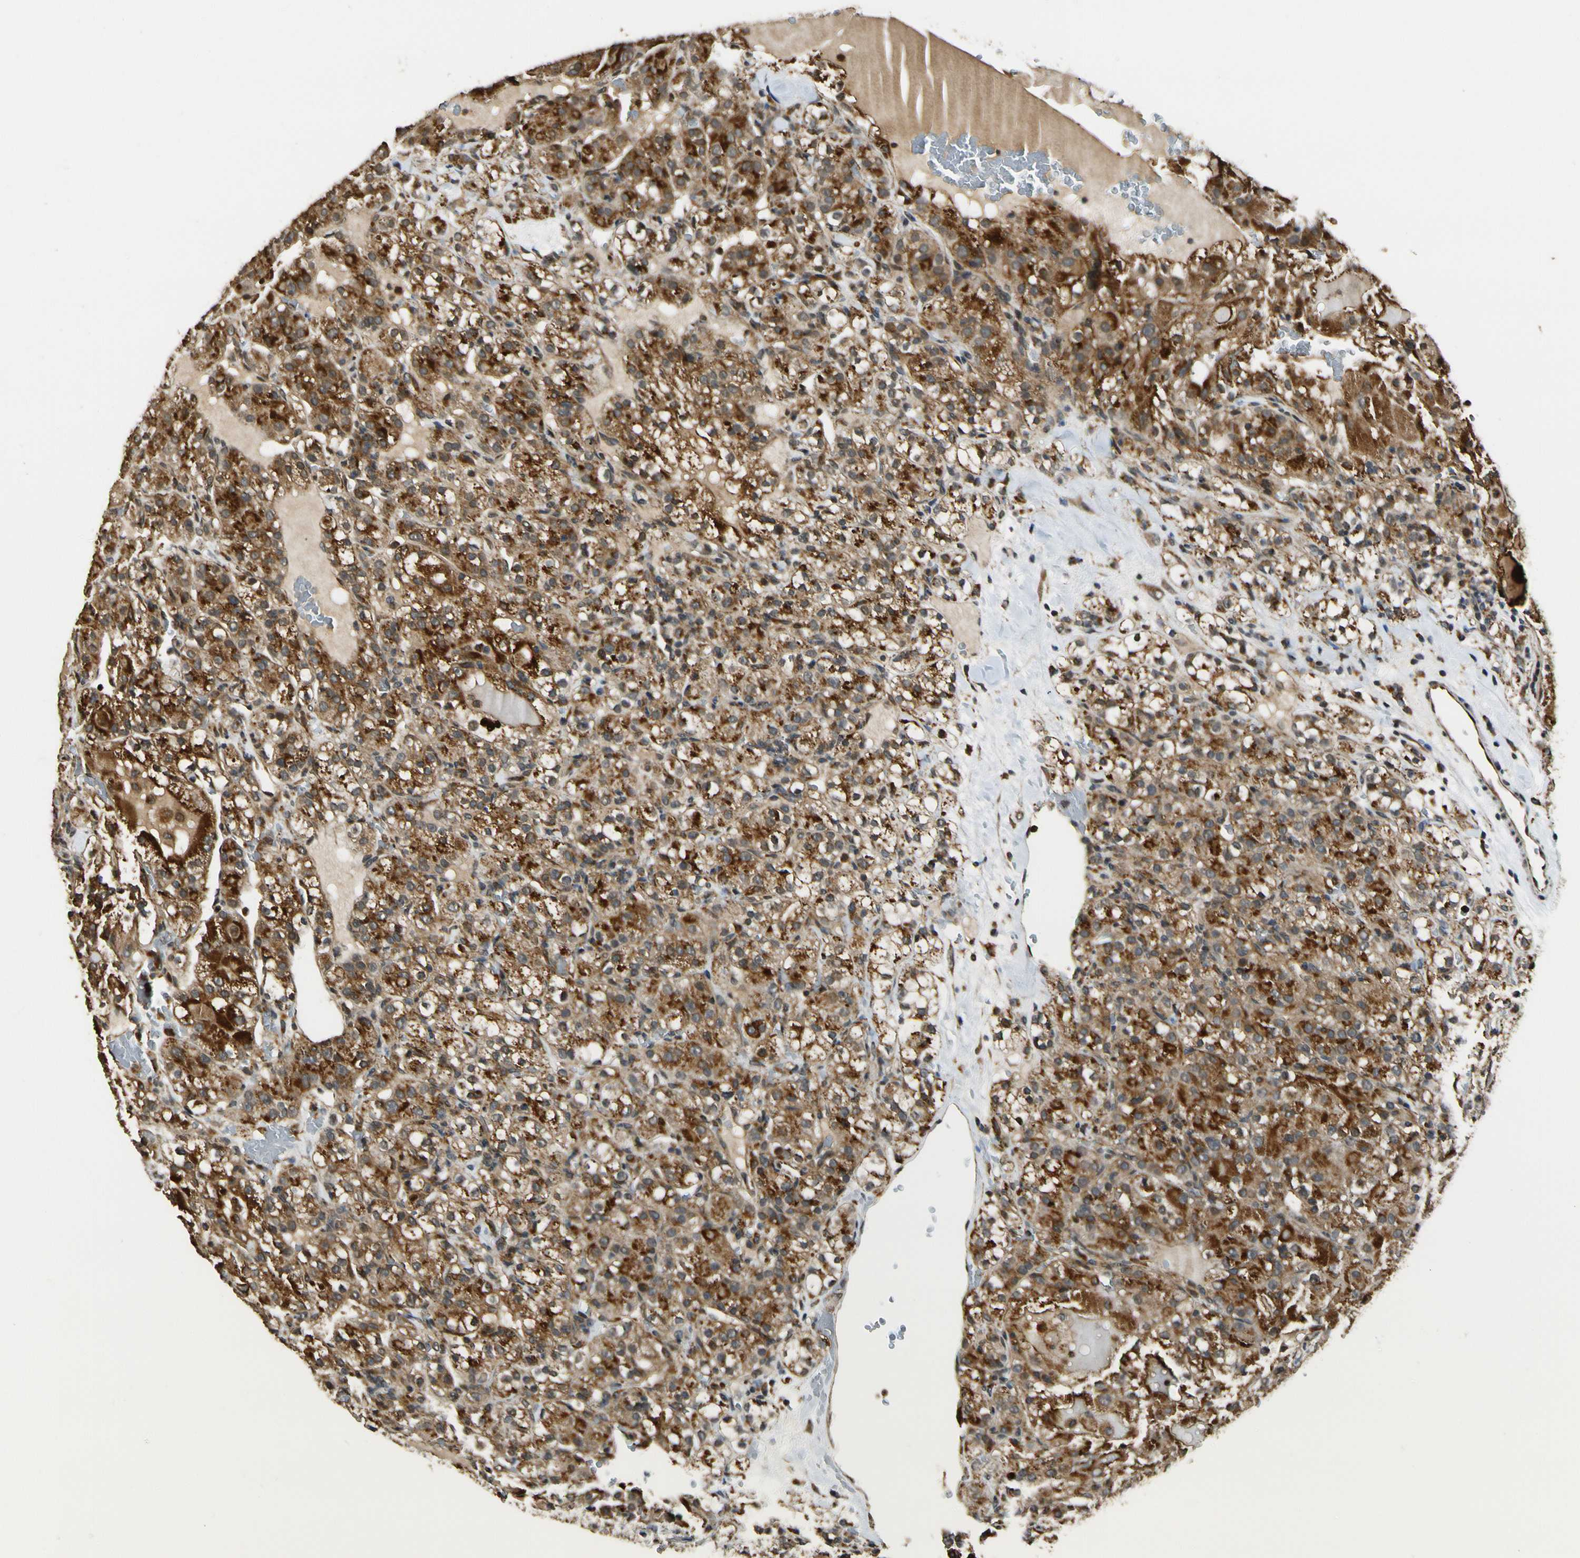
{"staining": {"intensity": "strong", "quantity": ">75%", "location": "cytoplasmic/membranous"}, "tissue": "renal cancer", "cell_type": "Tumor cells", "image_type": "cancer", "snomed": [{"axis": "morphology", "description": "Normal tissue, NOS"}, {"axis": "morphology", "description": "Adenocarcinoma, NOS"}, {"axis": "topography", "description": "Kidney"}], "caption": "An image of human renal cancer stained for a protein displays strong cytoplasmic/membranous brown staining in tumor cells. (Stains: DAB in brown, nuclei in blue, Microscopy: brightfield microscopy at high magnification).", "gene": "LAMTOR1", "patient": {"sex": "male", "age": 61}}